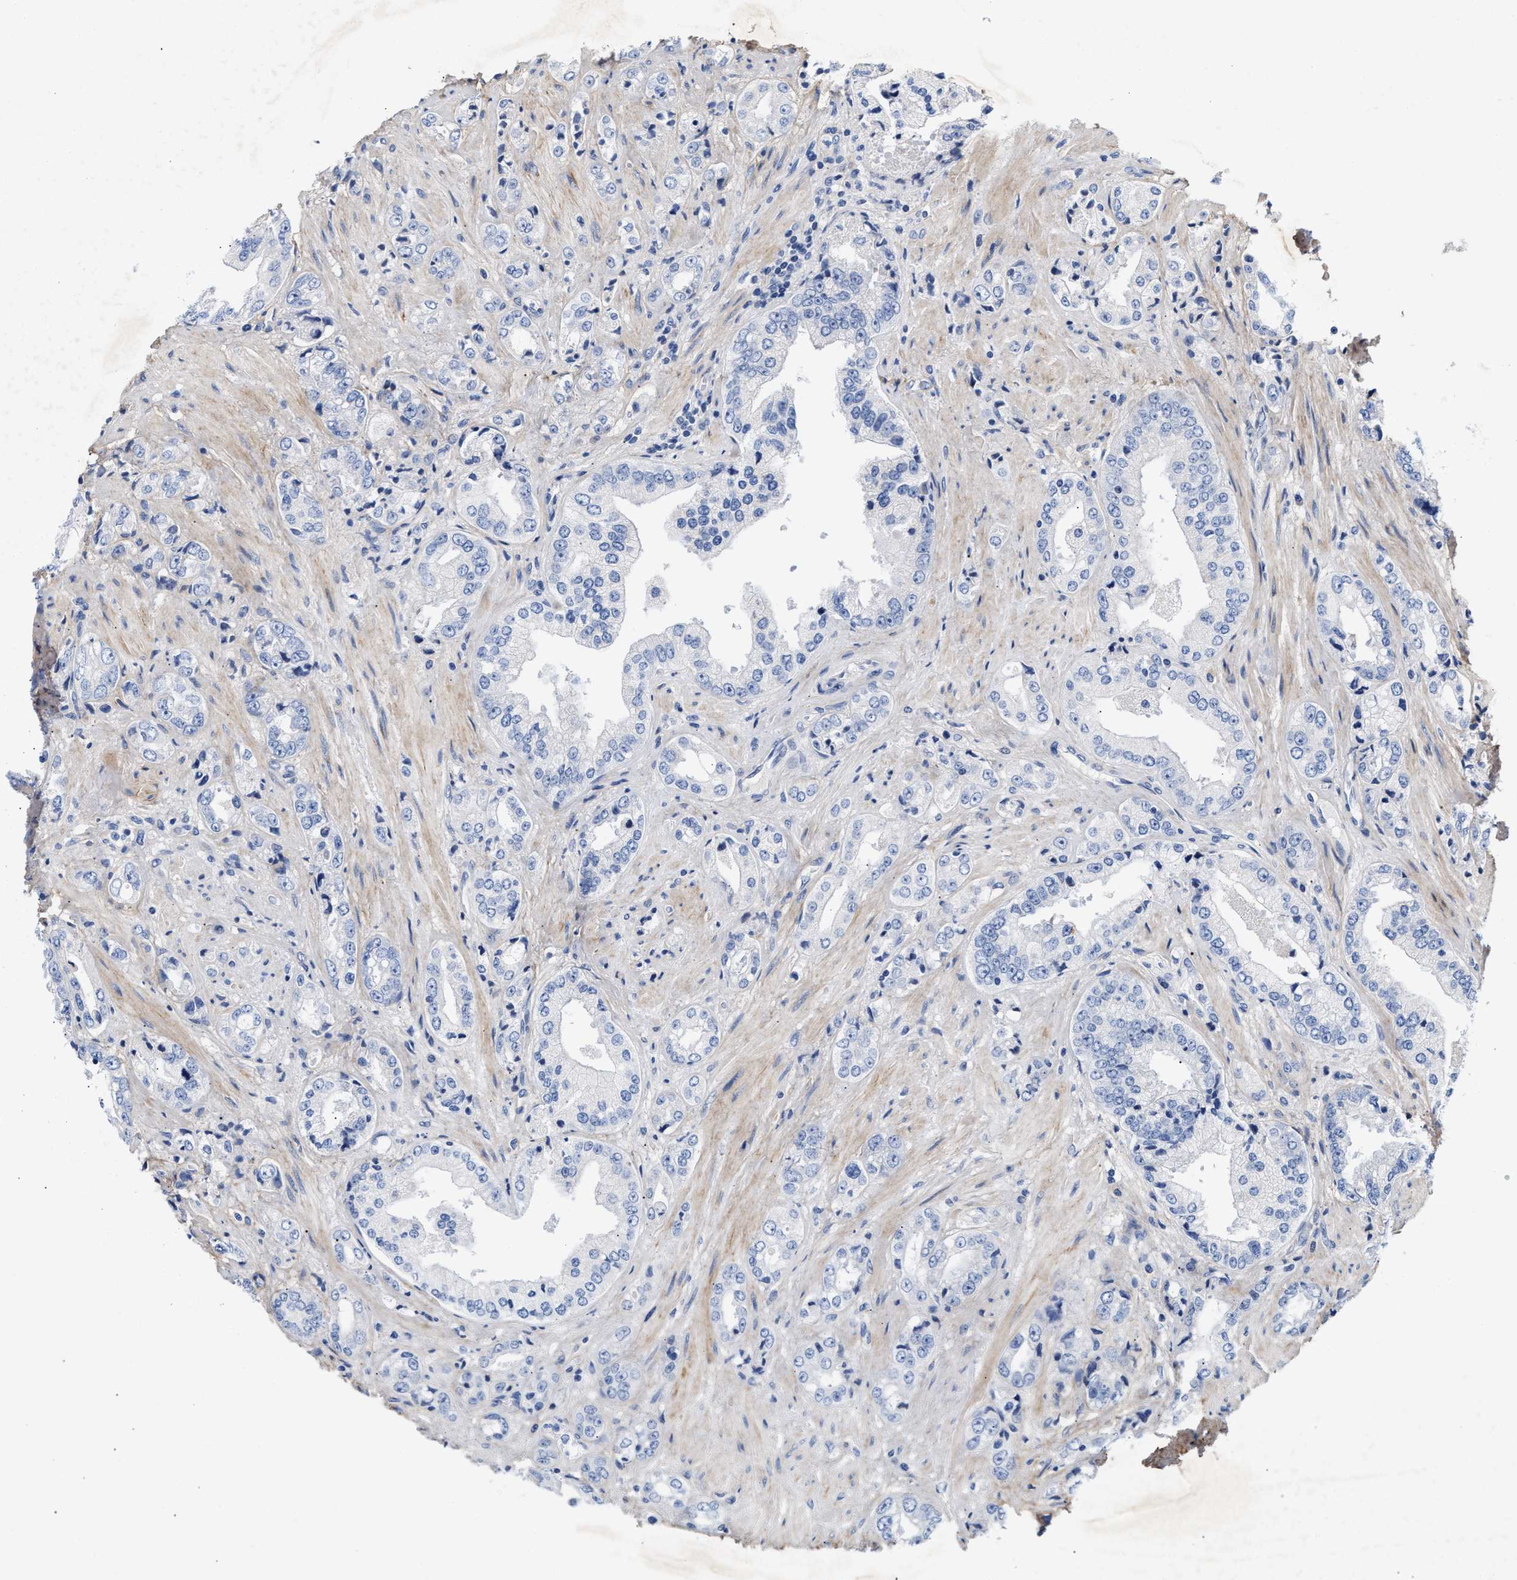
{"staining": {"intensity": "negative", "quantity": "none", "location": "none"}, "tissue": "prostate cancer", "cell_type": "Tumor cells", "image_type": "cancer", "snomed": [{"axis": "morphology", "description": "Adenocarcinoma, High grade"}, {"axis": "topography", "description": "Prostate"}], "caption": "Immunohistochemistry image of neoplastic tissue: human prostate cancer stained with DAB displays no significant protein expression in tumor cells.", "gene": "ACTL7B", "patient": {"sex": "male", "age": 61}}